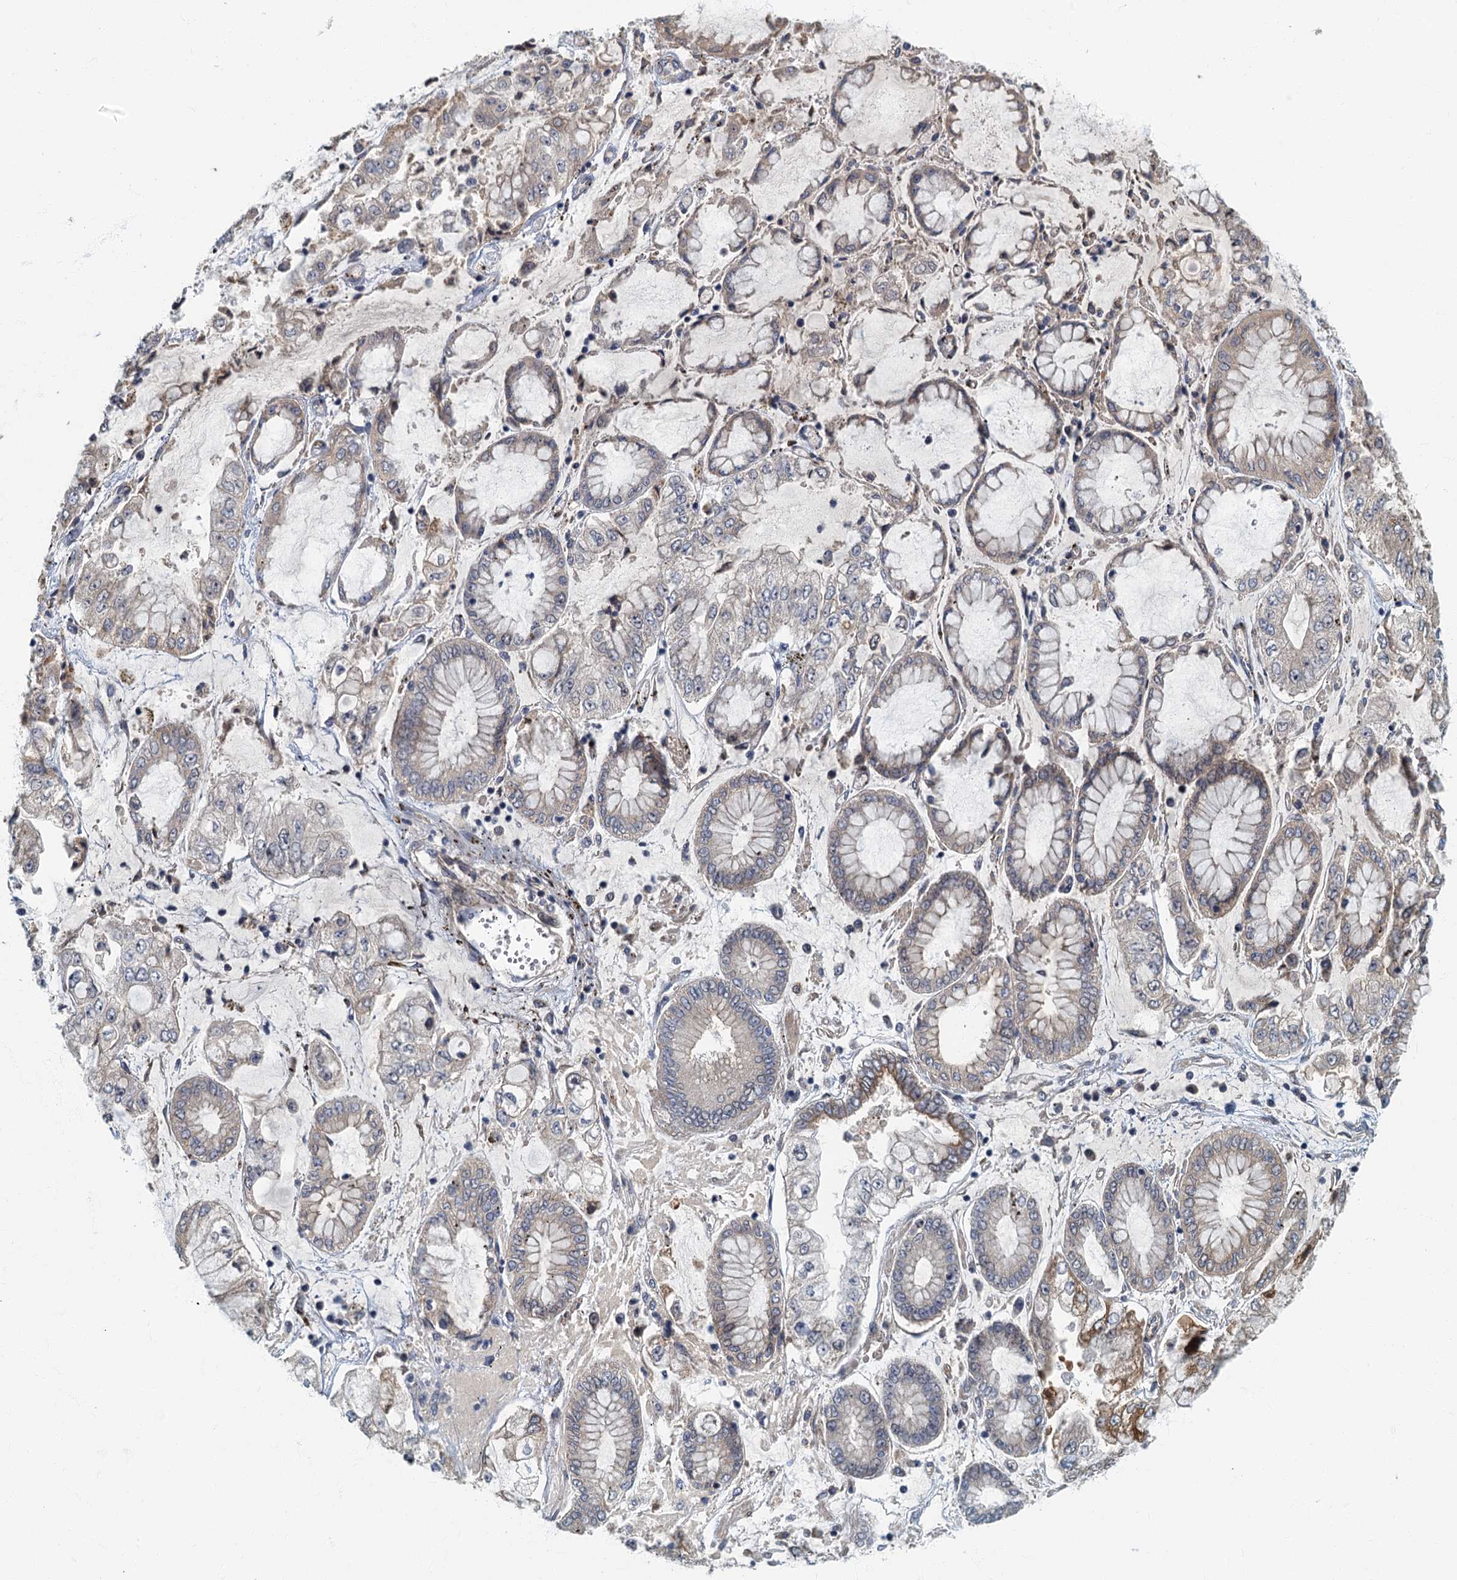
{"staining": {"intensity": "negative", "quantity": "none", "location": "none"}, "tissue": "stomach cancer", "cell_type": "Tumor cells", "image_type": "cancer", "snomed": [{"axis": "morphology", "description": "Adenocarcinoma, NOS"}, {"axis": "topography", "description": "Stomach"}], "caption": "Tumor cells are negative for protein expression in human stomach cancer (adenocarcinoma).", "gene": "CKAP2L", "patient": {"sex": "male", "age": 76}}